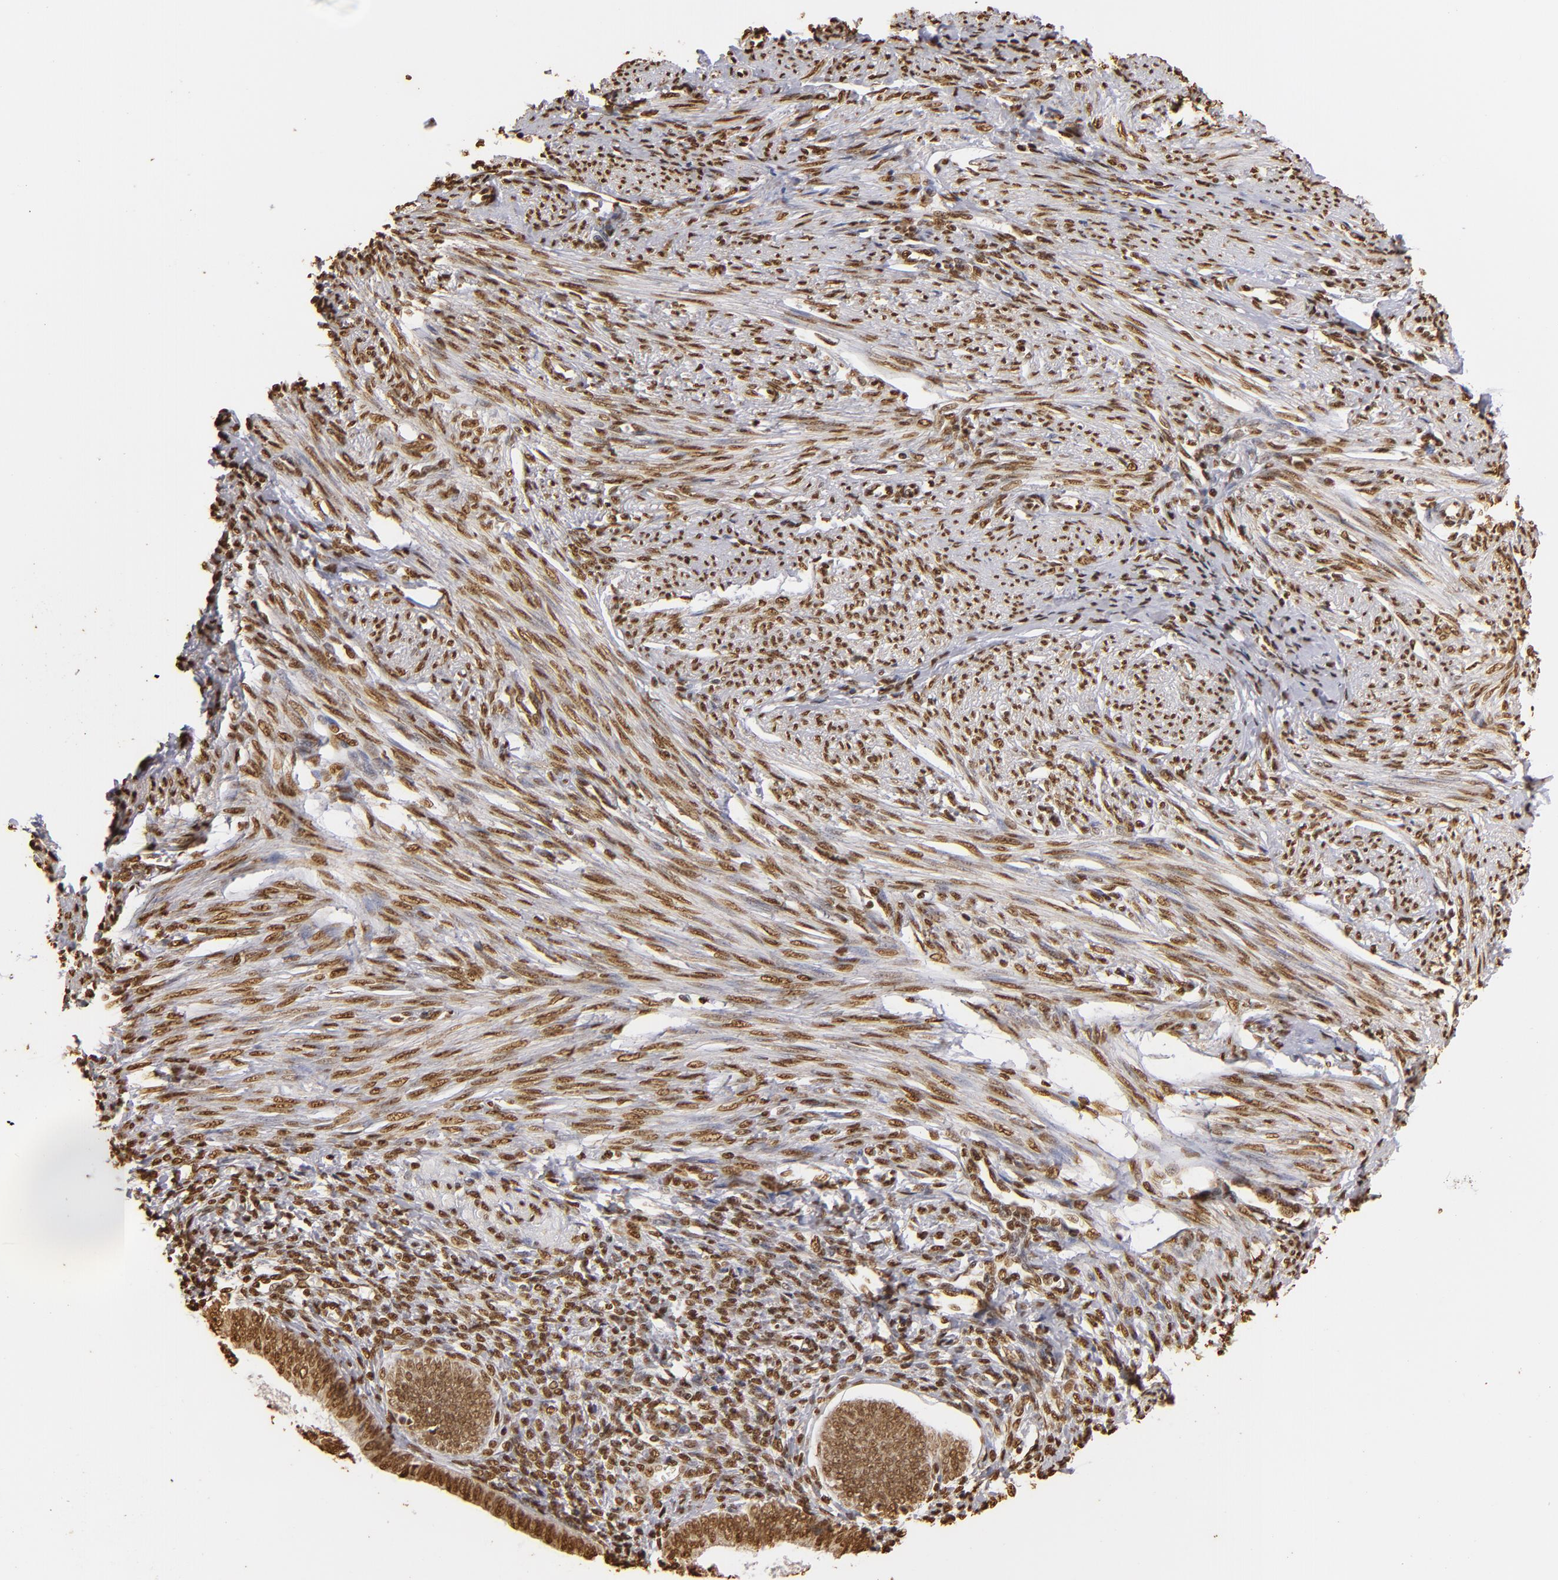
{"staining": {"intensity": "moderate", "quantity": ">75%", "location": "nuclear"}, "tissue": "endometrial cancer", "cell_type": "Tumor cells", "image_type": "cancer", "snomed": [{"axis": "morphology", "description": "Adenocarcinoma, NOS"}, {"axis": "topography", "description": "Endometrium"}], "caption": "IHC staining of endometrial adenocarcinoma, which displays medium levels of moderate nuclear staining in approximately >75% of tumor cells indicating moderate nuclear protein positivity. The staining was performed using DAB (brown) for protein detection and nuclei were counterstained in hematoxylin (blue).", "gene": "ILF3", "patient": {"sex": "female", "age": 63}}